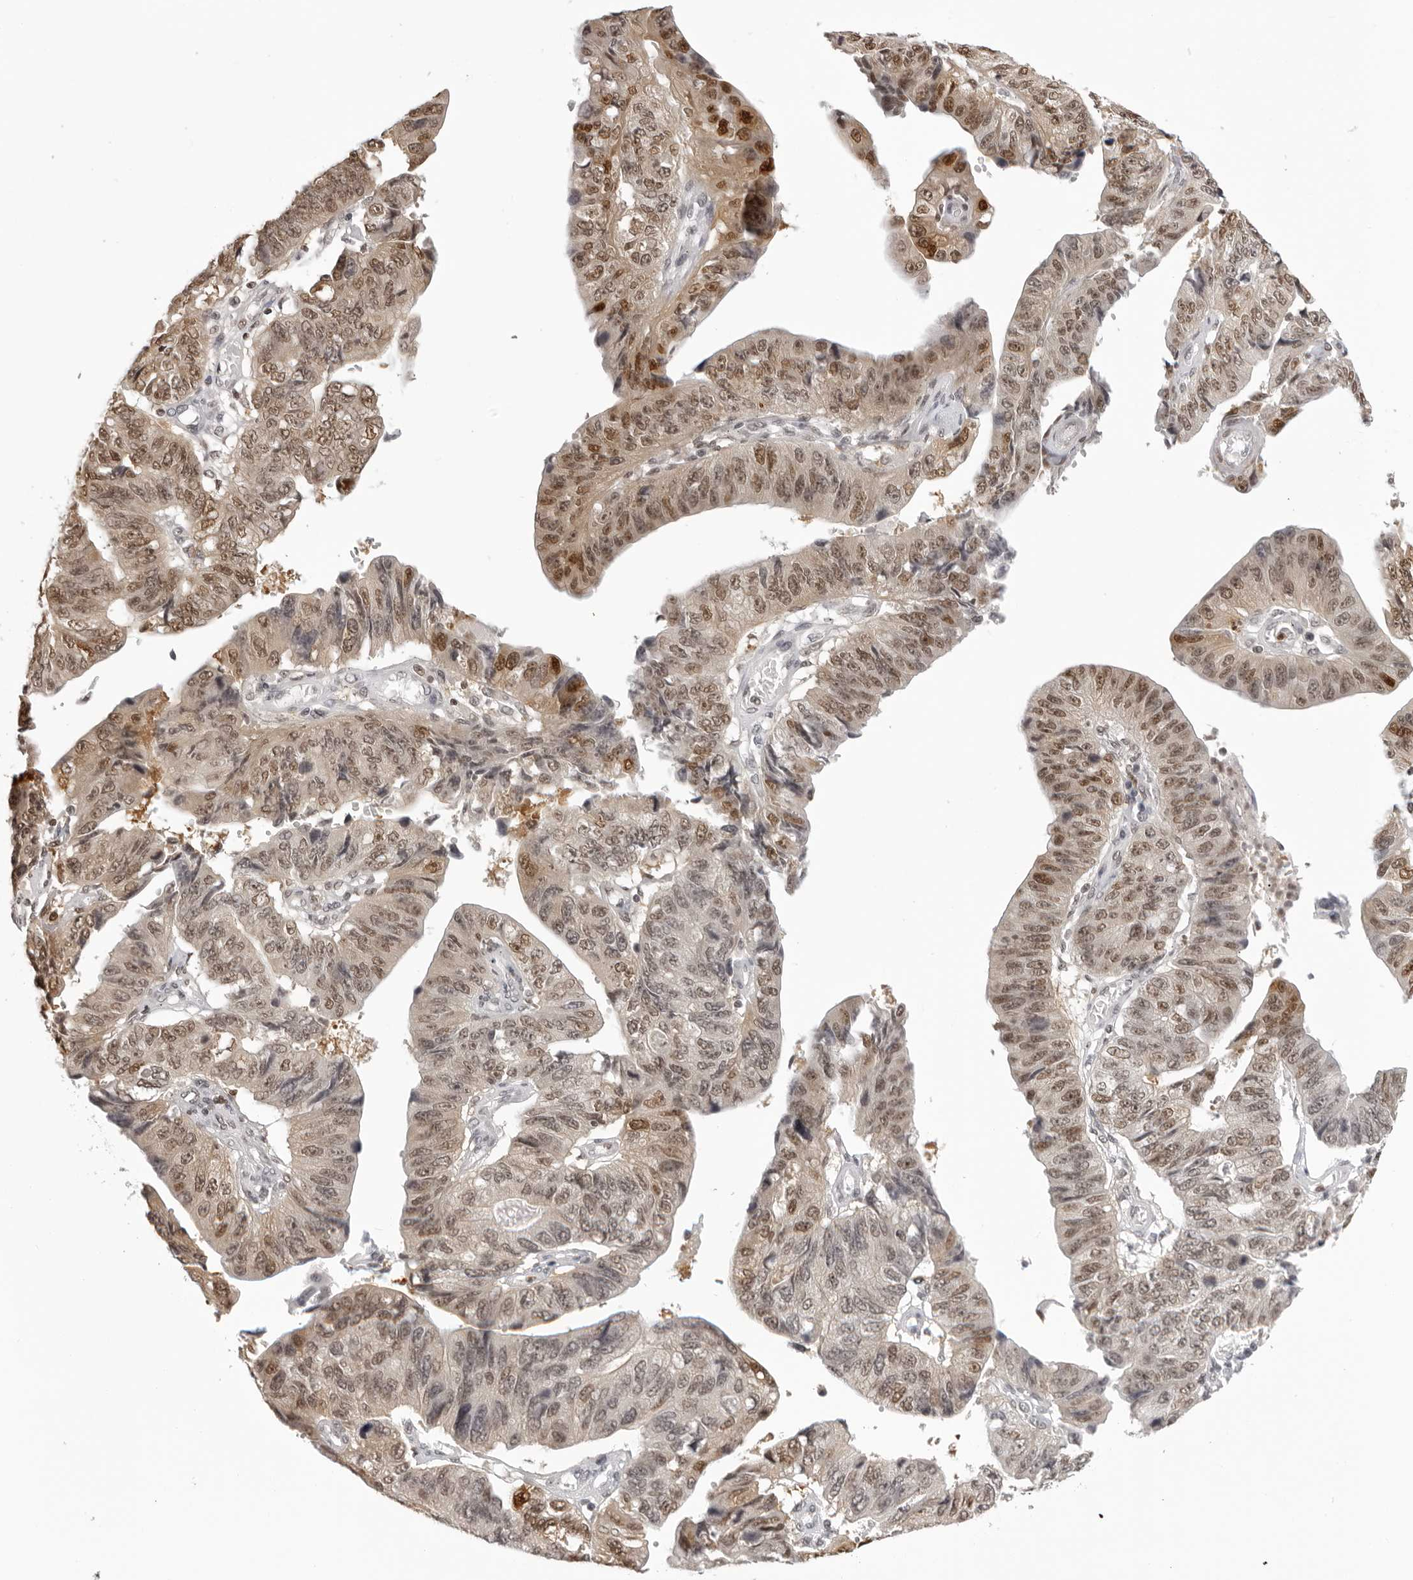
{"staining": {"intensity": "moderate", "quantity": ">75%", "location": "cytoplasmic/membranous,nuclear"}, "tissue": "stomach cancer", "cell_type": "Tumor cells", "image_type": "cancer", "snomed": [{"axis": "morphology", "description": "Adenocarcinoma, NOS"}, {"axis": "topography", "description": "Stomach"}], "caption": "Immunohistochemical staining of human stomach cancer displays medium levels of moderate cytoplasmic/membranous and nuclear expression in about >75% of tumor cells.", "gene": "HSPA4", "patient": {"sex": "male", "age": 59}}